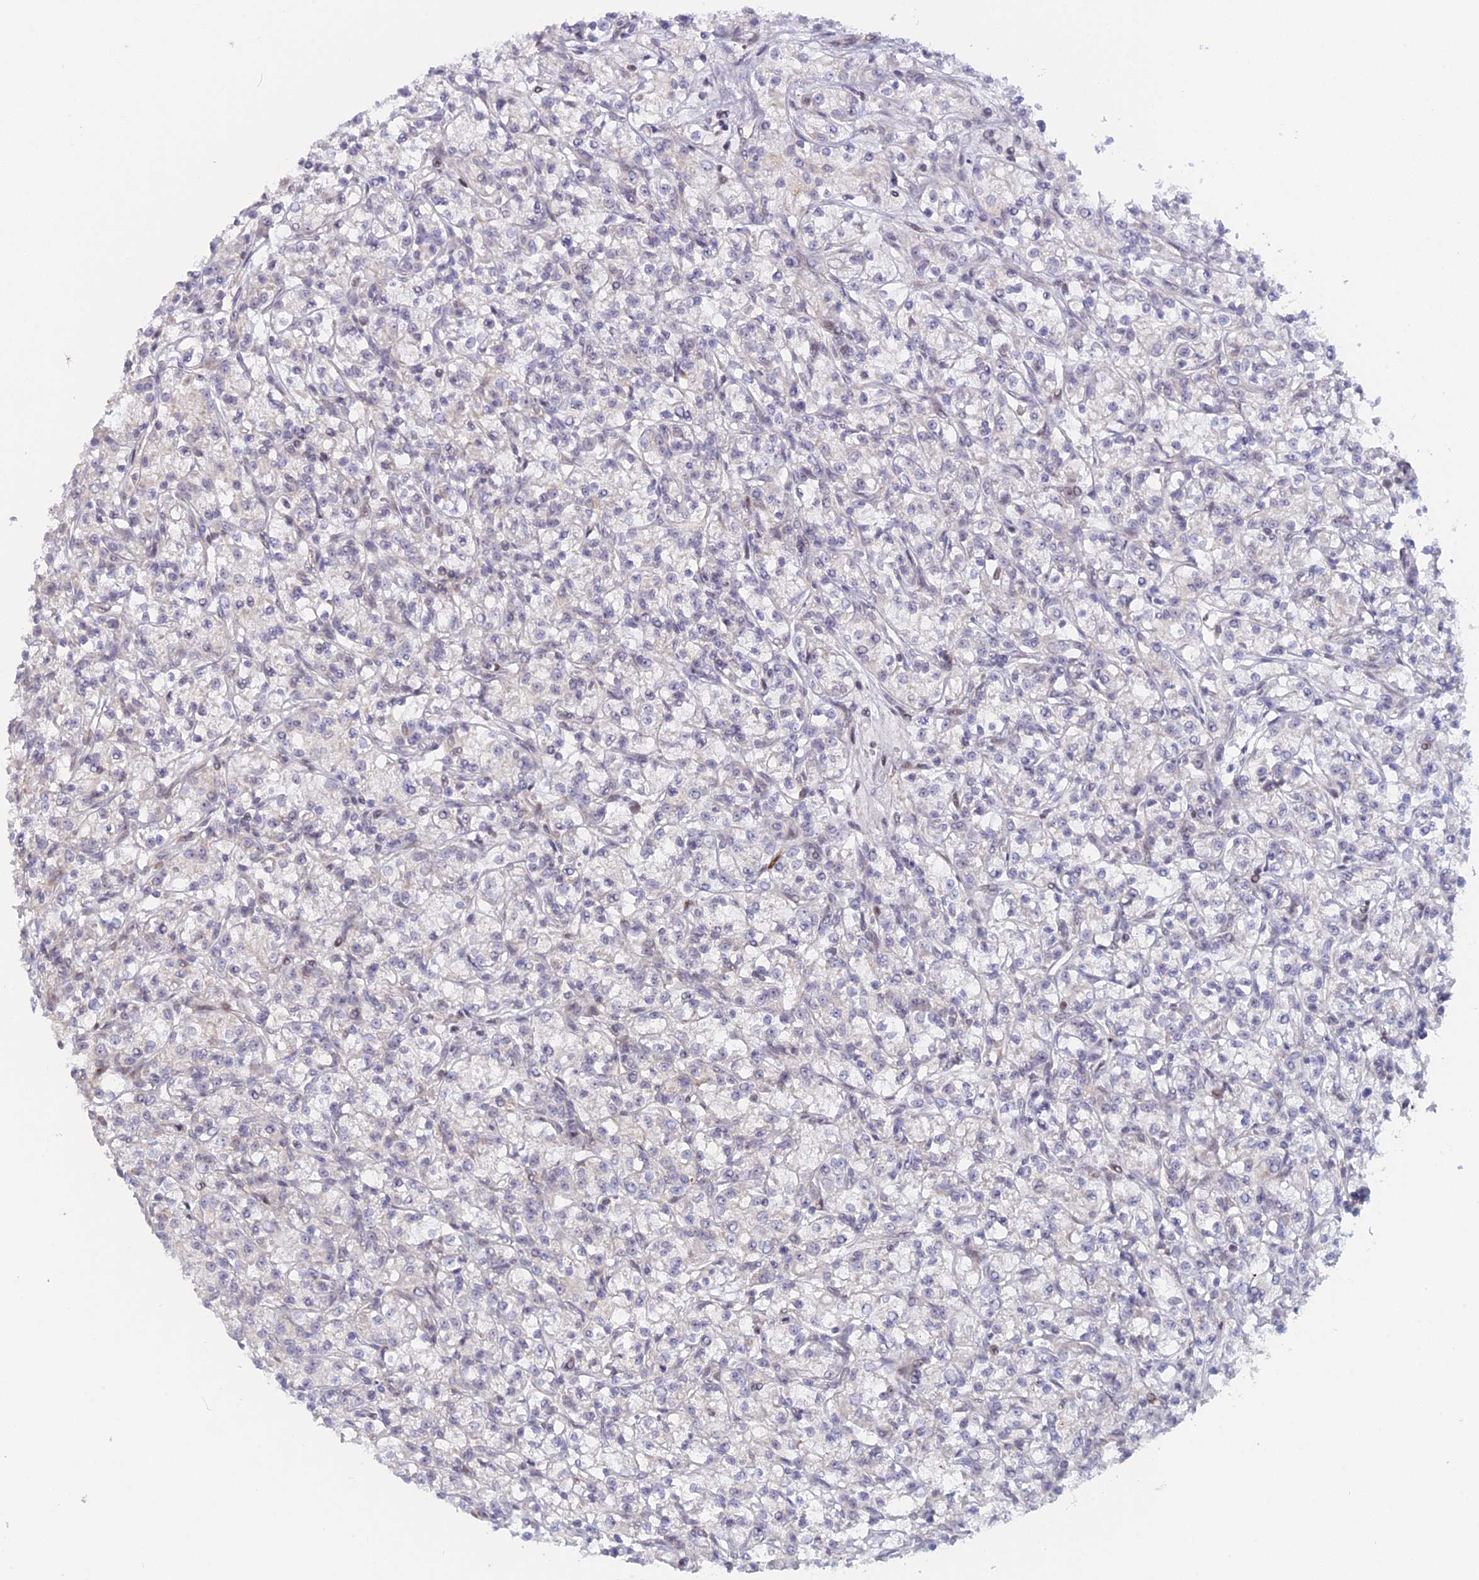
{"staining": {"intensity": "negative", "quantity": "none", "location": "none"}, "tissue": "renal cancer", "cell_type": "Tumor cells", "image_type": "cancer", "snomed": [{"axis": "morphology", "description": "Adenocarcinoma, NOS"}, {"axis": "topography", "description": "Kidney"}], "caption": "Immunohistochemistry micrograph of renal adenocarcinoma stained for a protein (brown), which shows no expression in tumor cells.", "gene": "GSKIP", "patient": {"sex": "female", "age": 59}}